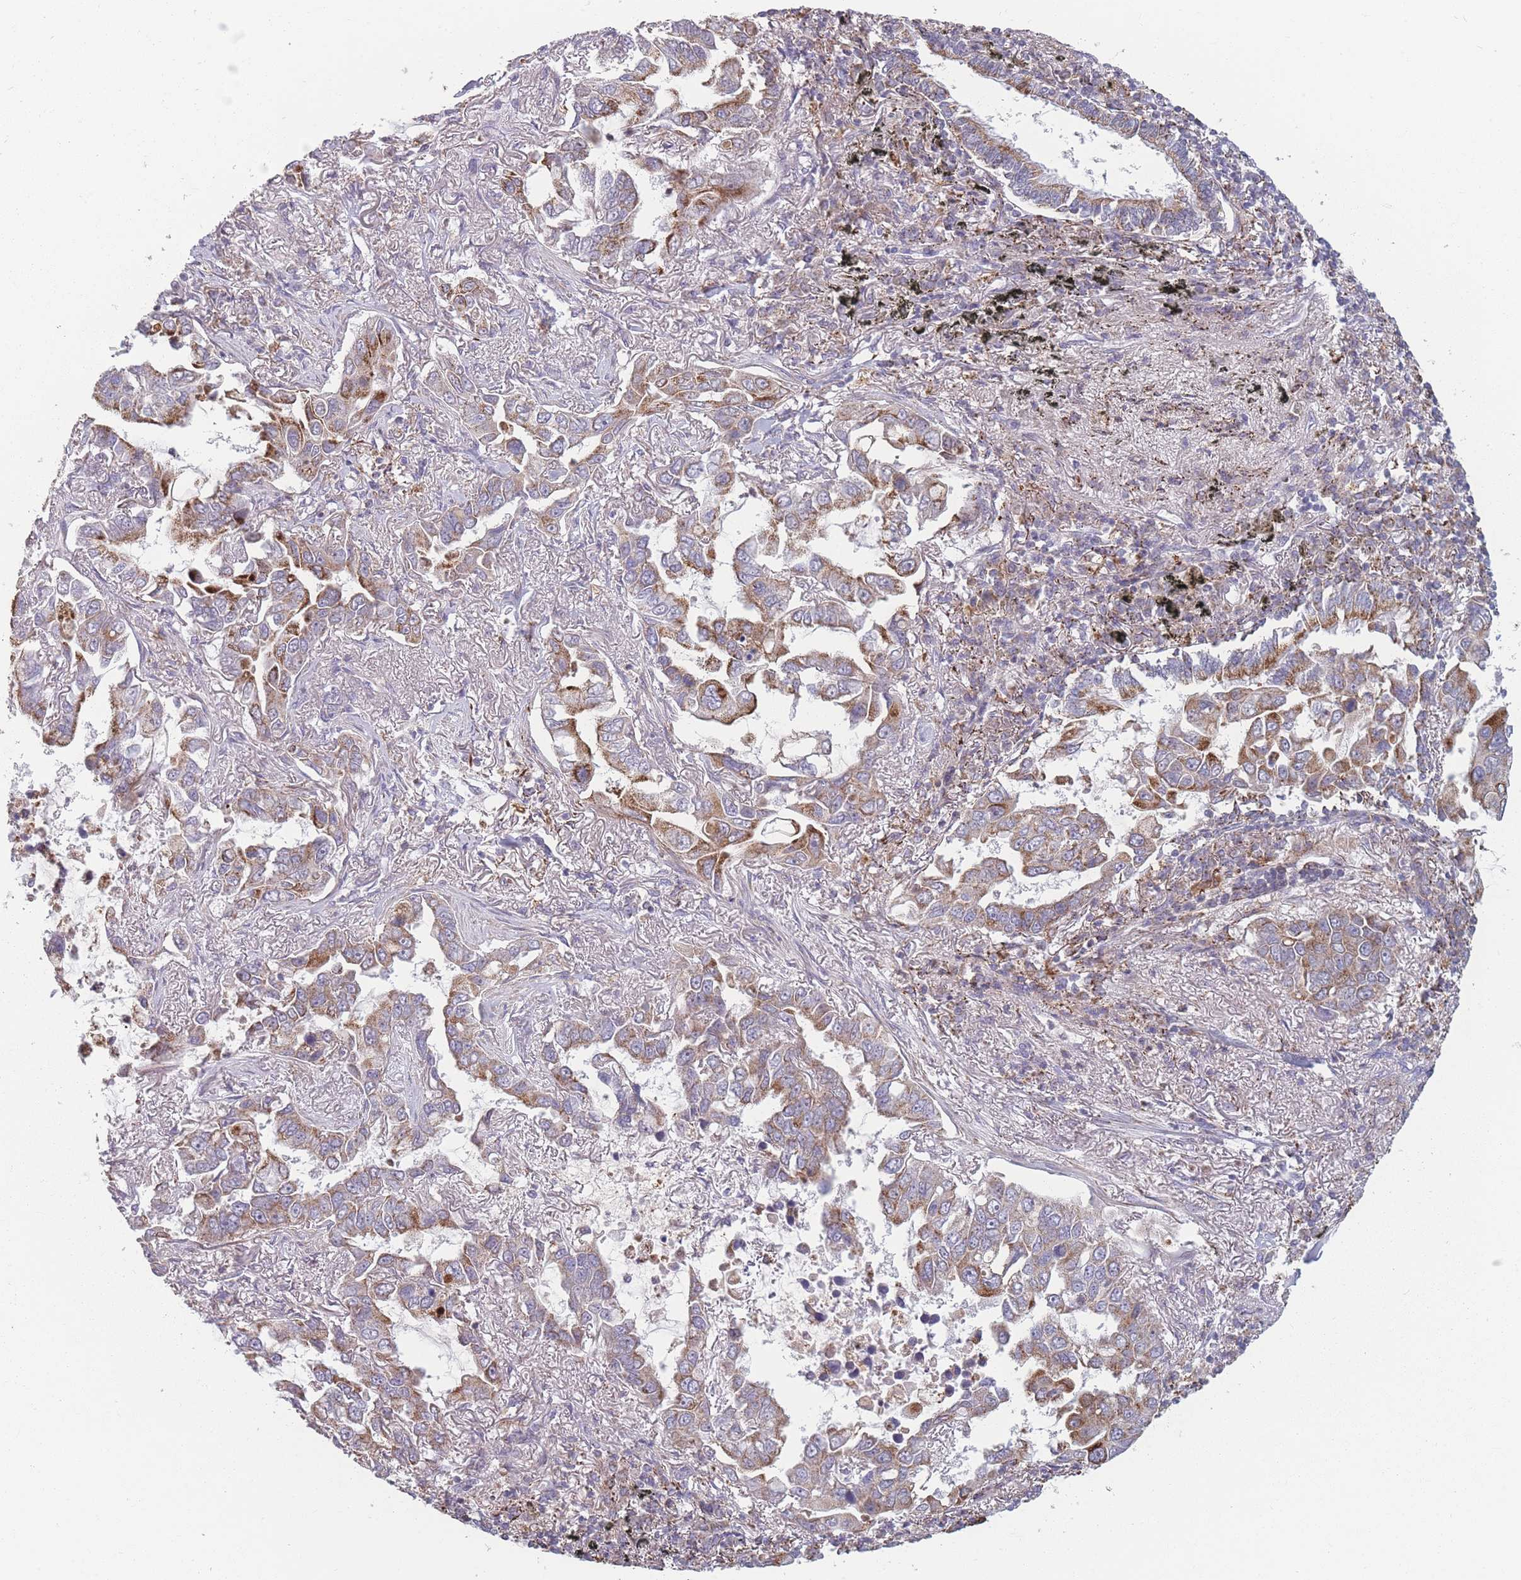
{"staining": {"intensity": "moderate", "quantity": ">75%", "location": "cytoplasmic/membranous"}, "tissue": "lung cancer", "cell_type": "Tumor cells", "image_type": "cancer", "snomed": [{"axis": "morphology", "description": "Adenocarcinoma, NOS"}, {"axis": "topography", "description": "Lung"}], "caption": "Lung adenocarcinoma tissue reveals moderate cytoplasmic/membranous staining in about >75% of tumor cells, visualized by immunohistochemistry.", "gene": "PEX11B", "patient": {"sex": "male", "age": 64}}